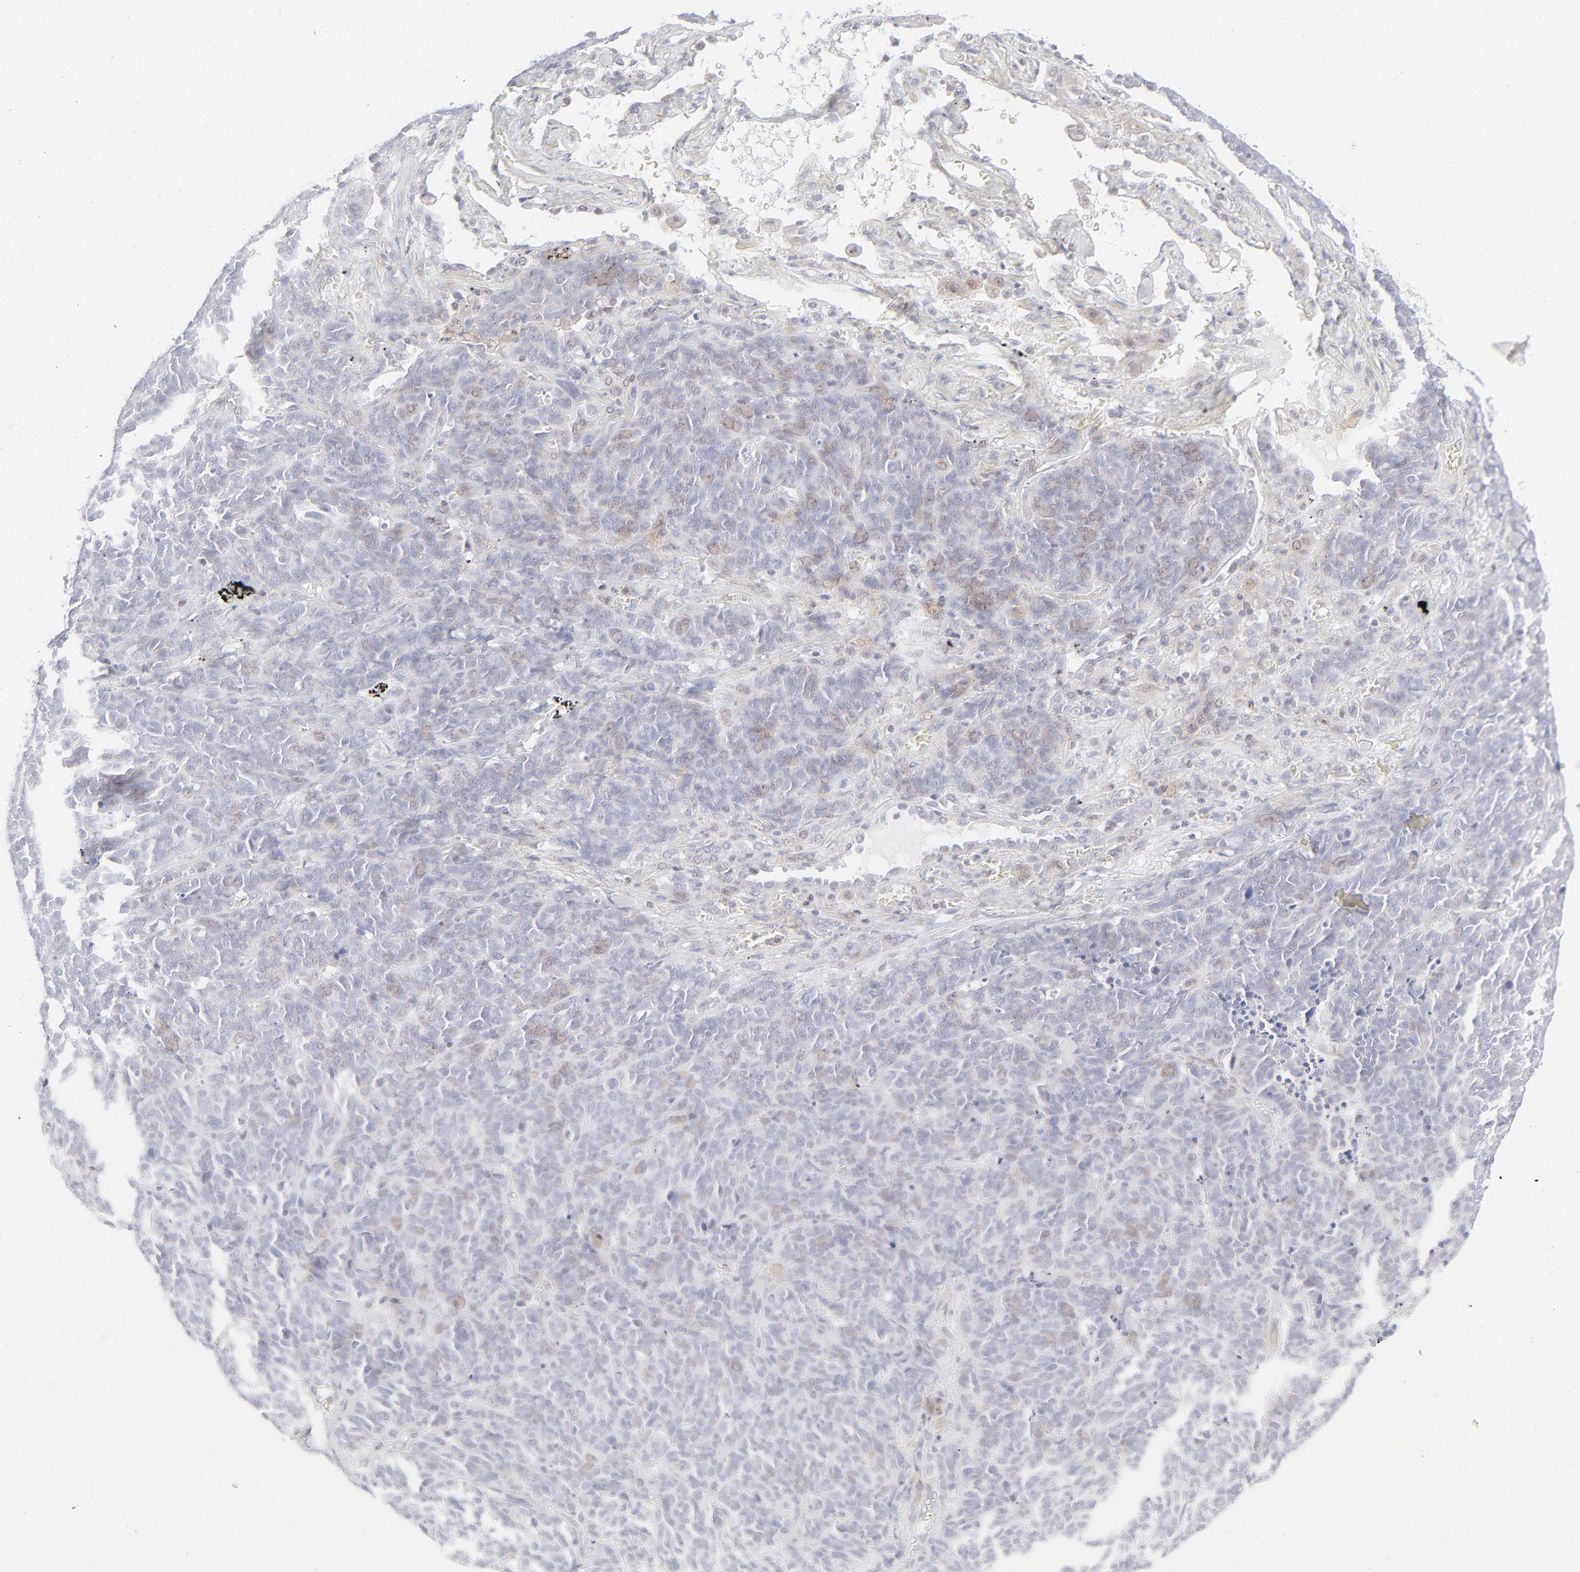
{"staining": {"intensity": "weak", "quantity": "25%-75%", "location": "nuclear"}, "tissue": "lung cancer", "cell_type": "Tumor cells", "image_type": "cancer", "snomed": [{"axis": "morphology", "description": "Neoplasm, malignant, NOS"}, {"axis": "topography", "description": "Lung"}], "caption": "Immunohistochemistry staining of lung cancer (neoplasm (malignant)), which shows low levels of weak nuclear expression in approximately 25%-75% of tumor cells indicating weak nuclear protein positivity. The staining was performed using DAB (brown) for protein detection and nuclei were counterstained in hematoxylin (blue).", "gene": "PRKCB", "patient": {"sex": "female", "age": 58}}